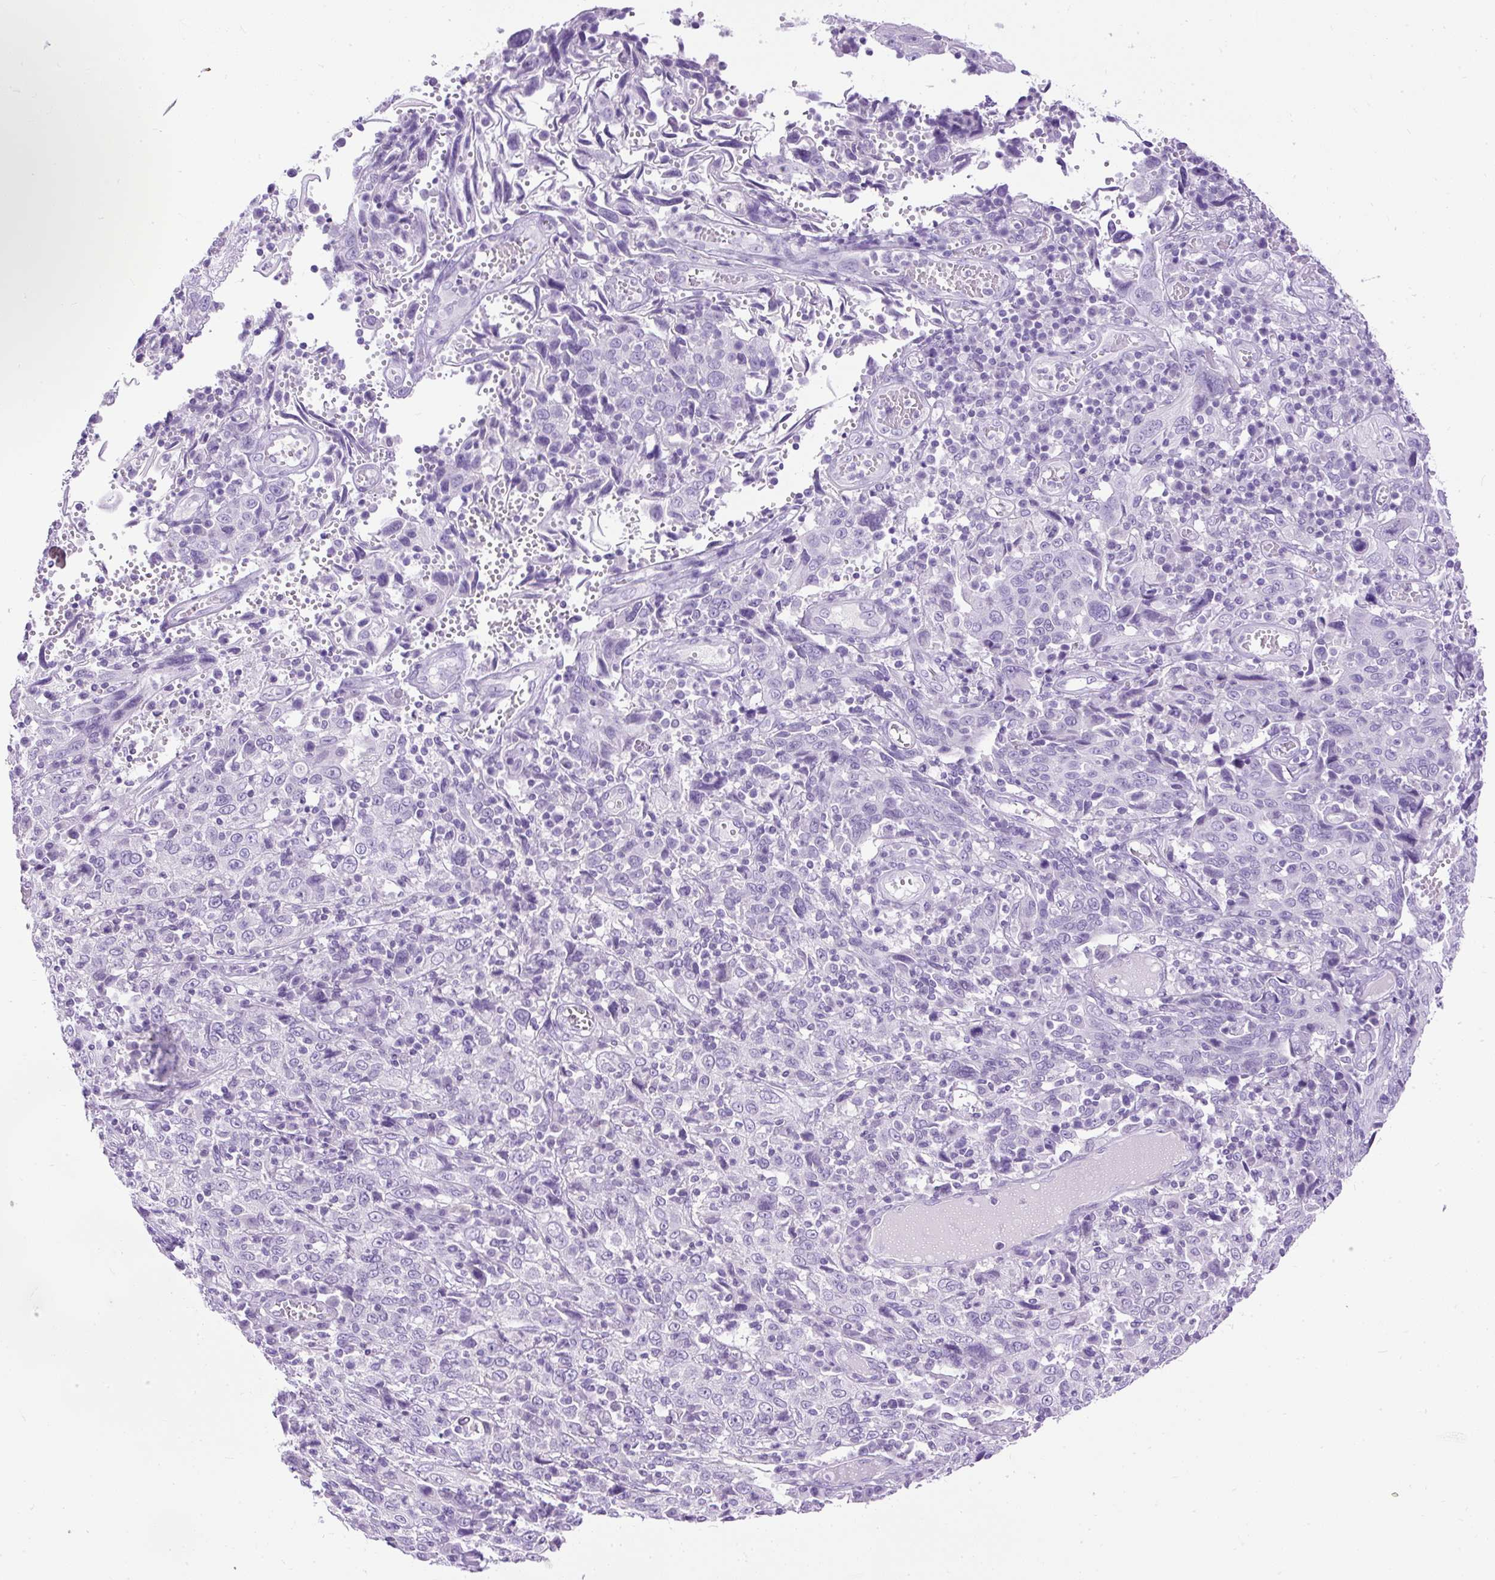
{"staining": {"intensity": "negative", "quantity": "none", "location": "none"}, "tissue": "cervical cancer", "cell_type": "Tumor cells", "image_type": "cancer", "snomed": [{"axis": "morphology", "description": "Squamous cell carcinoma, NOS"}, {"axis": "topography", "description": "Cervix"}], "caption": "An immunohistochemistry photomicrograph of cervical cancer is shown. There is no staining in tumor cells of cervical cancer.", "gene": "HEY1", "patient": {"sex": "female", "age": 46}}